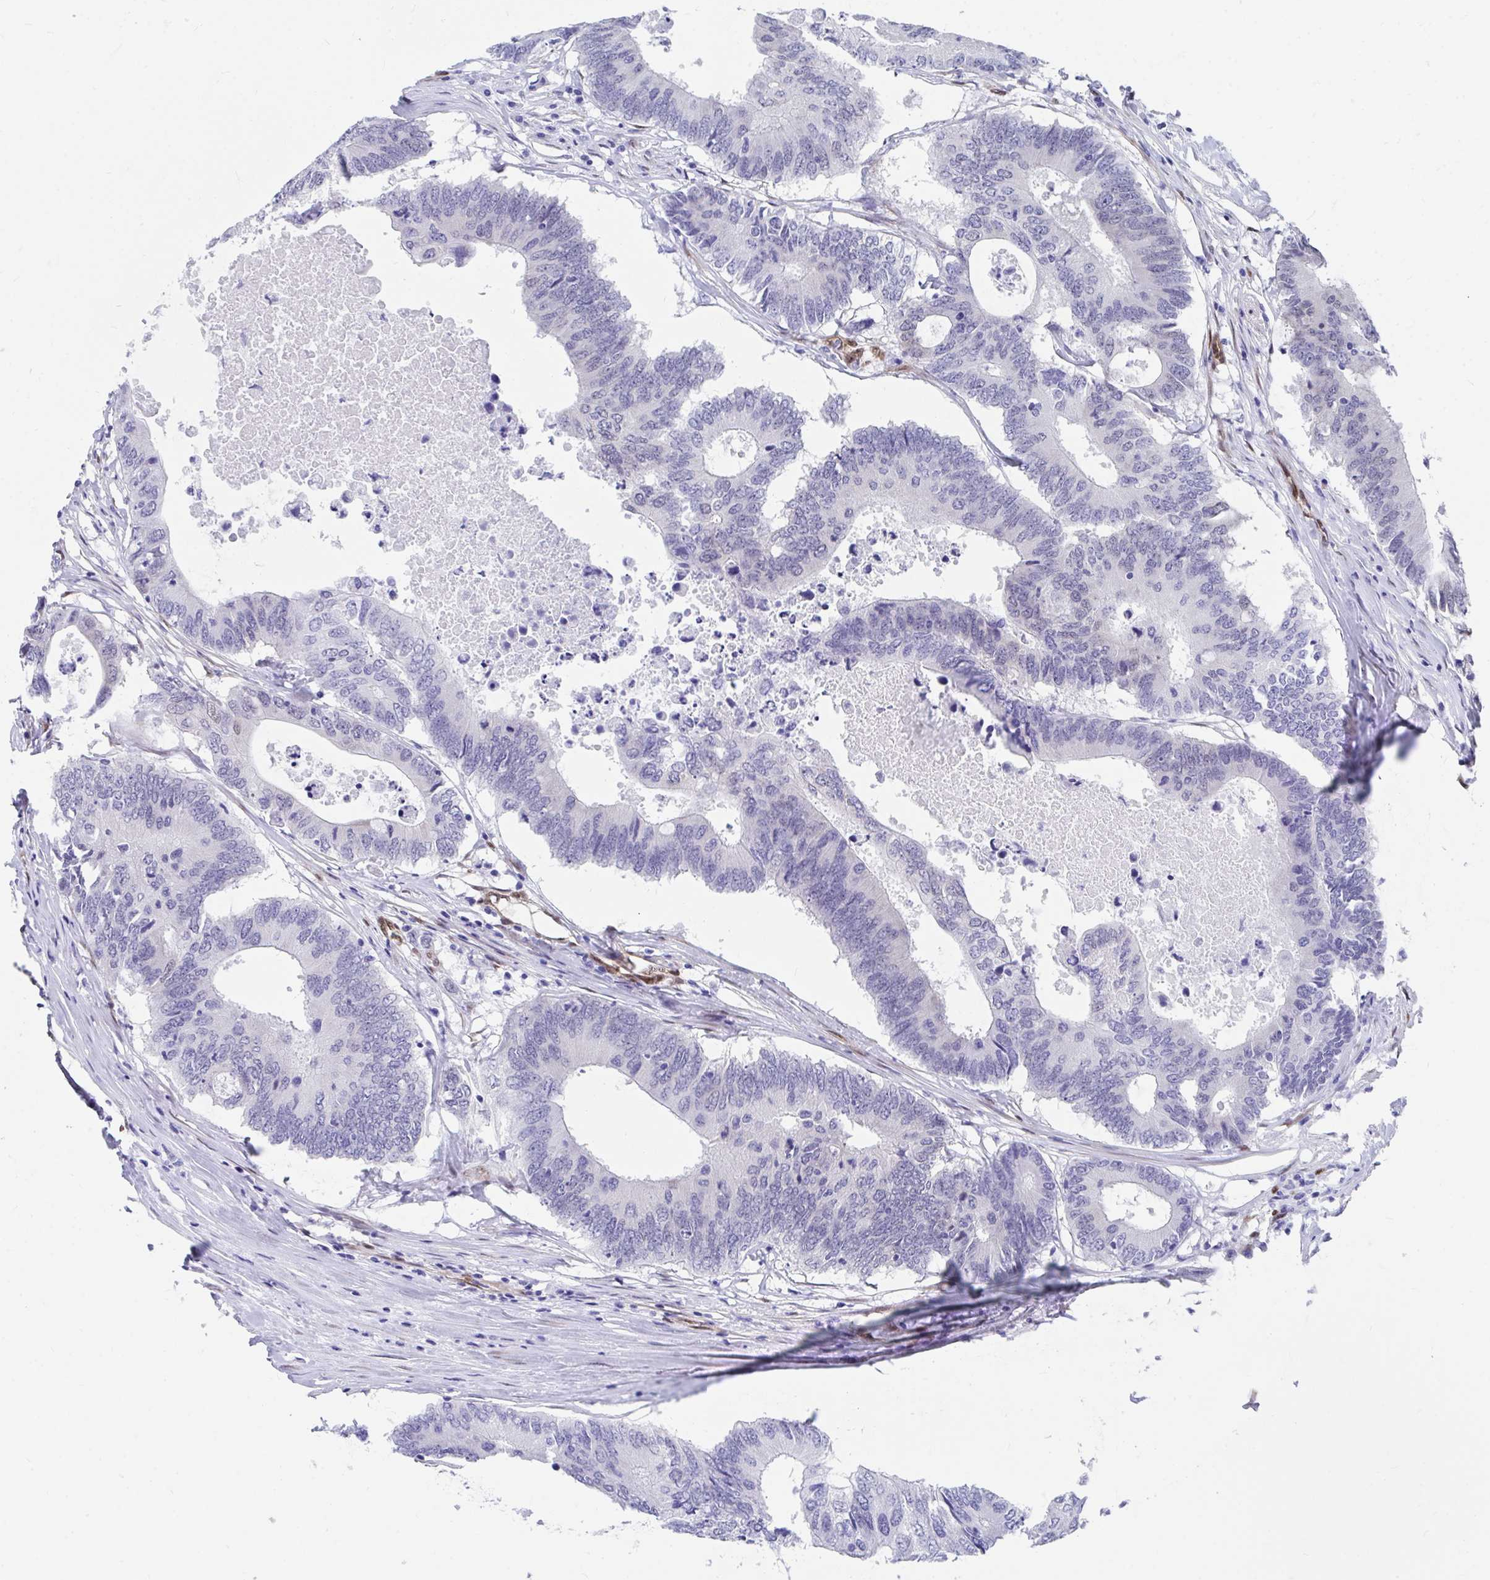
{"staining": {"intensity": "negative", "quantity": "none", "location": "none"}, "tissue": "colorectal cancer", "cell_type": "Tumor cells", "image_type": "cancer", "snomed": [{"axis": "morphology", "description": "Adenocarcinoma, NOS"}, {"axis": "topography", "description": "Colon"}], "caption": "Human colorectal cancer (adenocarcinoma) stained for a protein using immunohistochemistry shows no staining in tumor cells.", "gene": "RBPMS", "patient": {"sex": "male", "age": 71}}